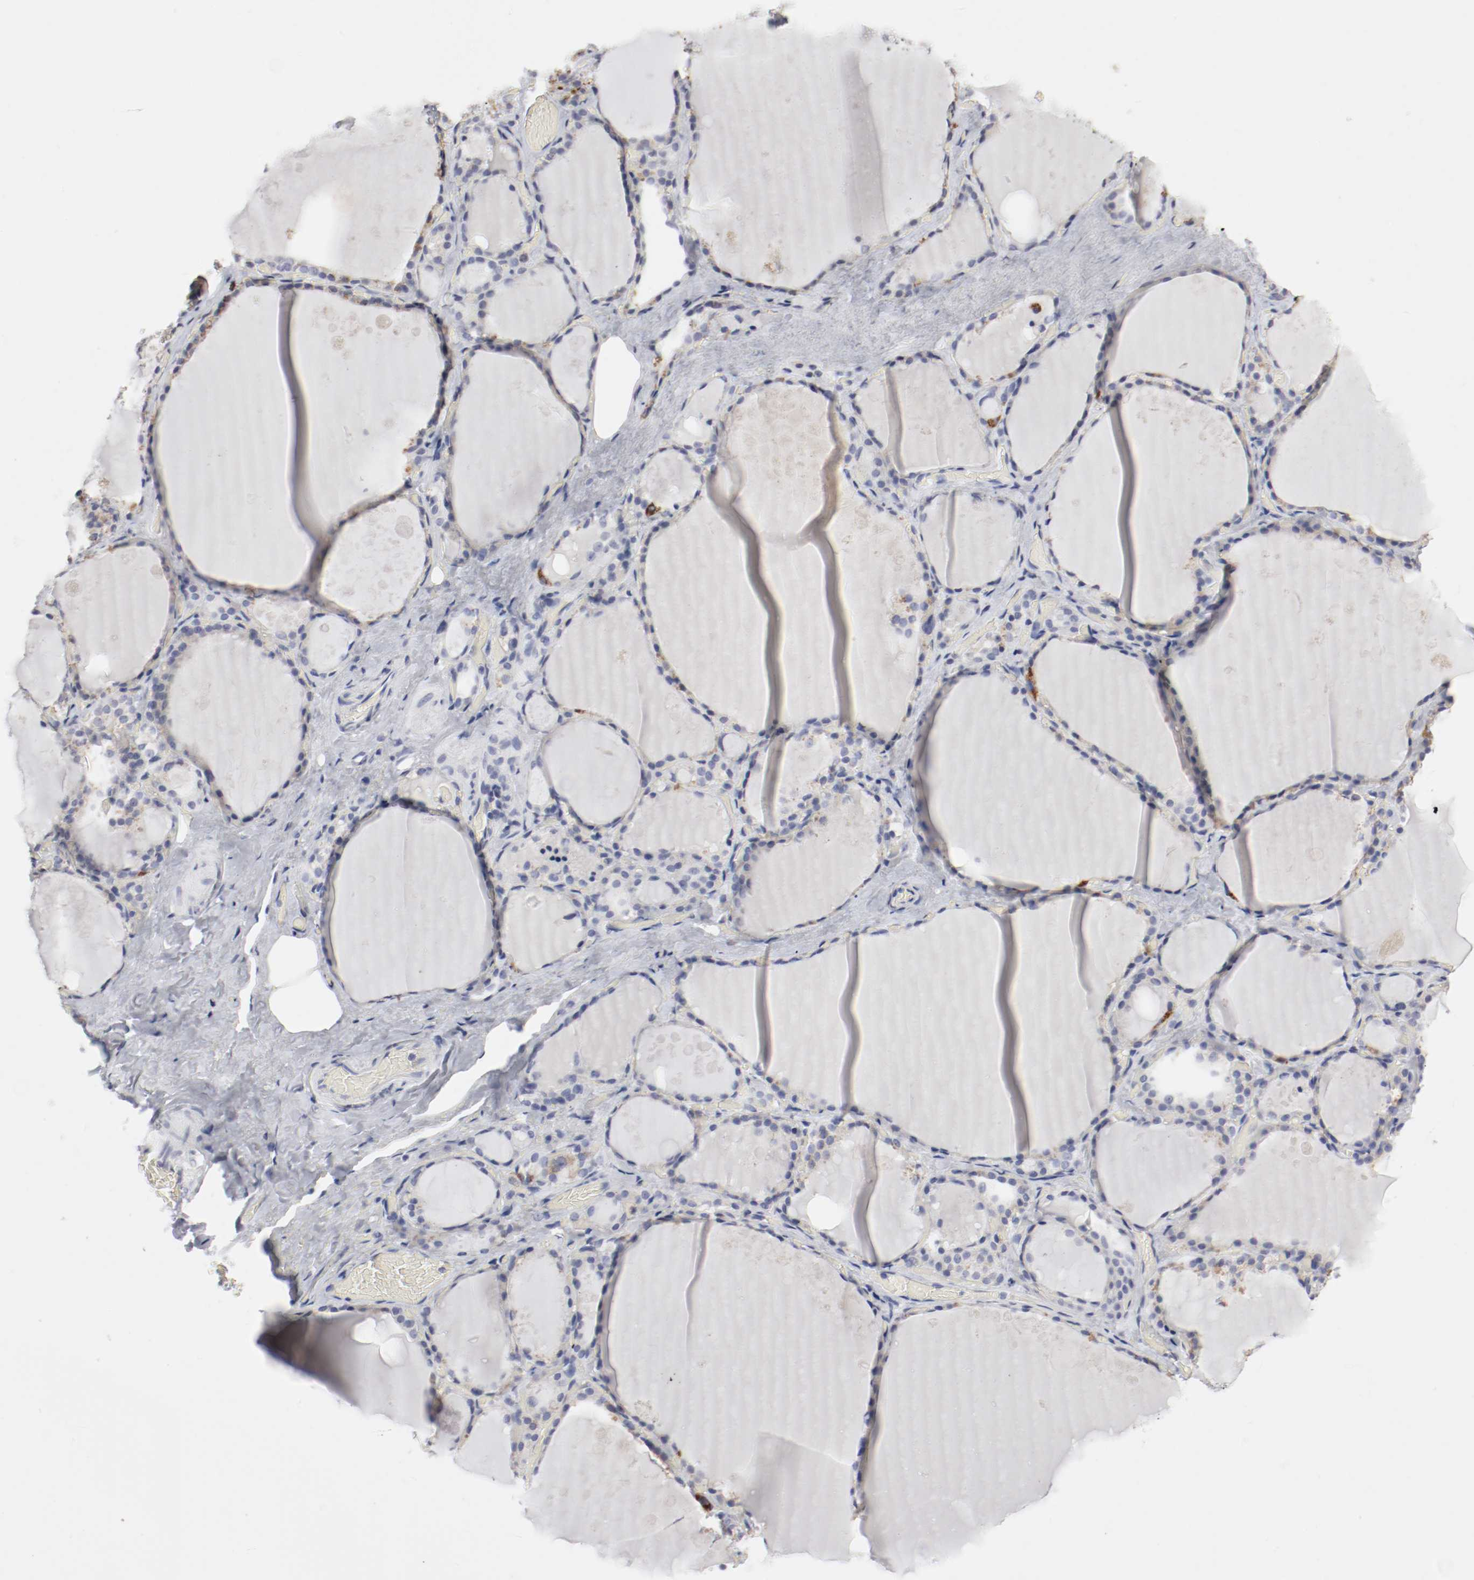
{"staining": {"intensity": "weak", "quantity": "<25%", "location": "cytoplasmic/membranous"}, "tissue": "thyroid gland", "cell_type": "Glandular cells", "image_type": "normal", "snomed": [{"axis": "morphology", "description": "Normal tissue, NOS"}, {"axis": "topography", "description": "Thyroid gland"}], "caption": "Immunohistochemistry (IHC) micrograph of benign thyroid gland stained for a protein (brown), which reveals no staining in glandular cells. (DAB IHC with hematoxylin counter stain).", "gene": "ITGAX", "patient": {"sex": "male", "age": 61}}